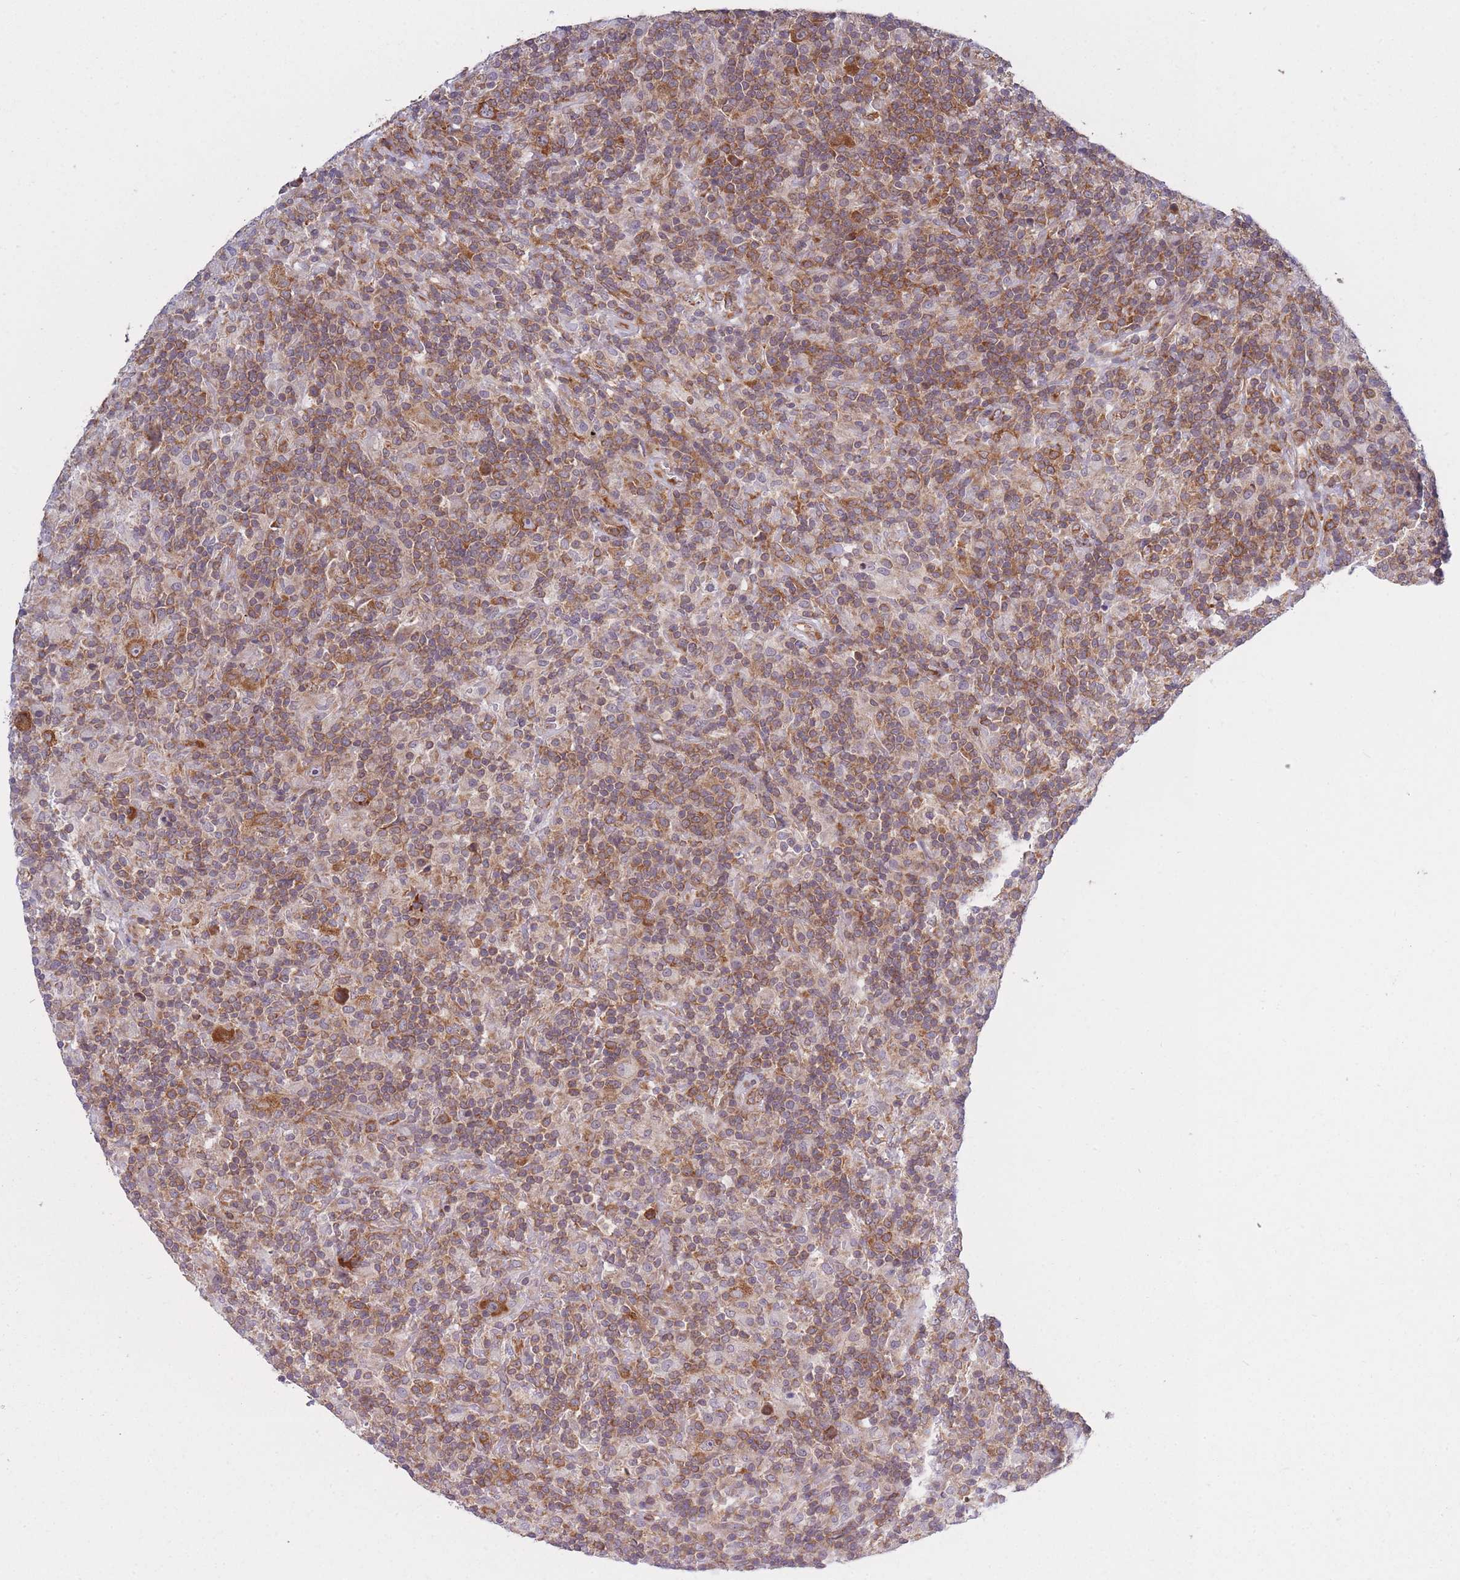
{"staining": {"intensity": "moderate", "quantity": ">75%", "location": "cytoplasmic/membranous"}, "tissue": "lymphoma", "cell_type": "Tumor cells", "image_type": "cancer", "snomed": [{"axis": "morphology", "description": "Hodgkin's disease, NOS"}, {"axis": "topography", "description": "Lymph node"}], "caption": "A histopathology image of Hodgkin's disease stained for a protein shows moderate cytoplasmic/membranous brown staining in tumor cells.", "gene": "CCDC124", "patient": {"sex": "male", "age": 70}}